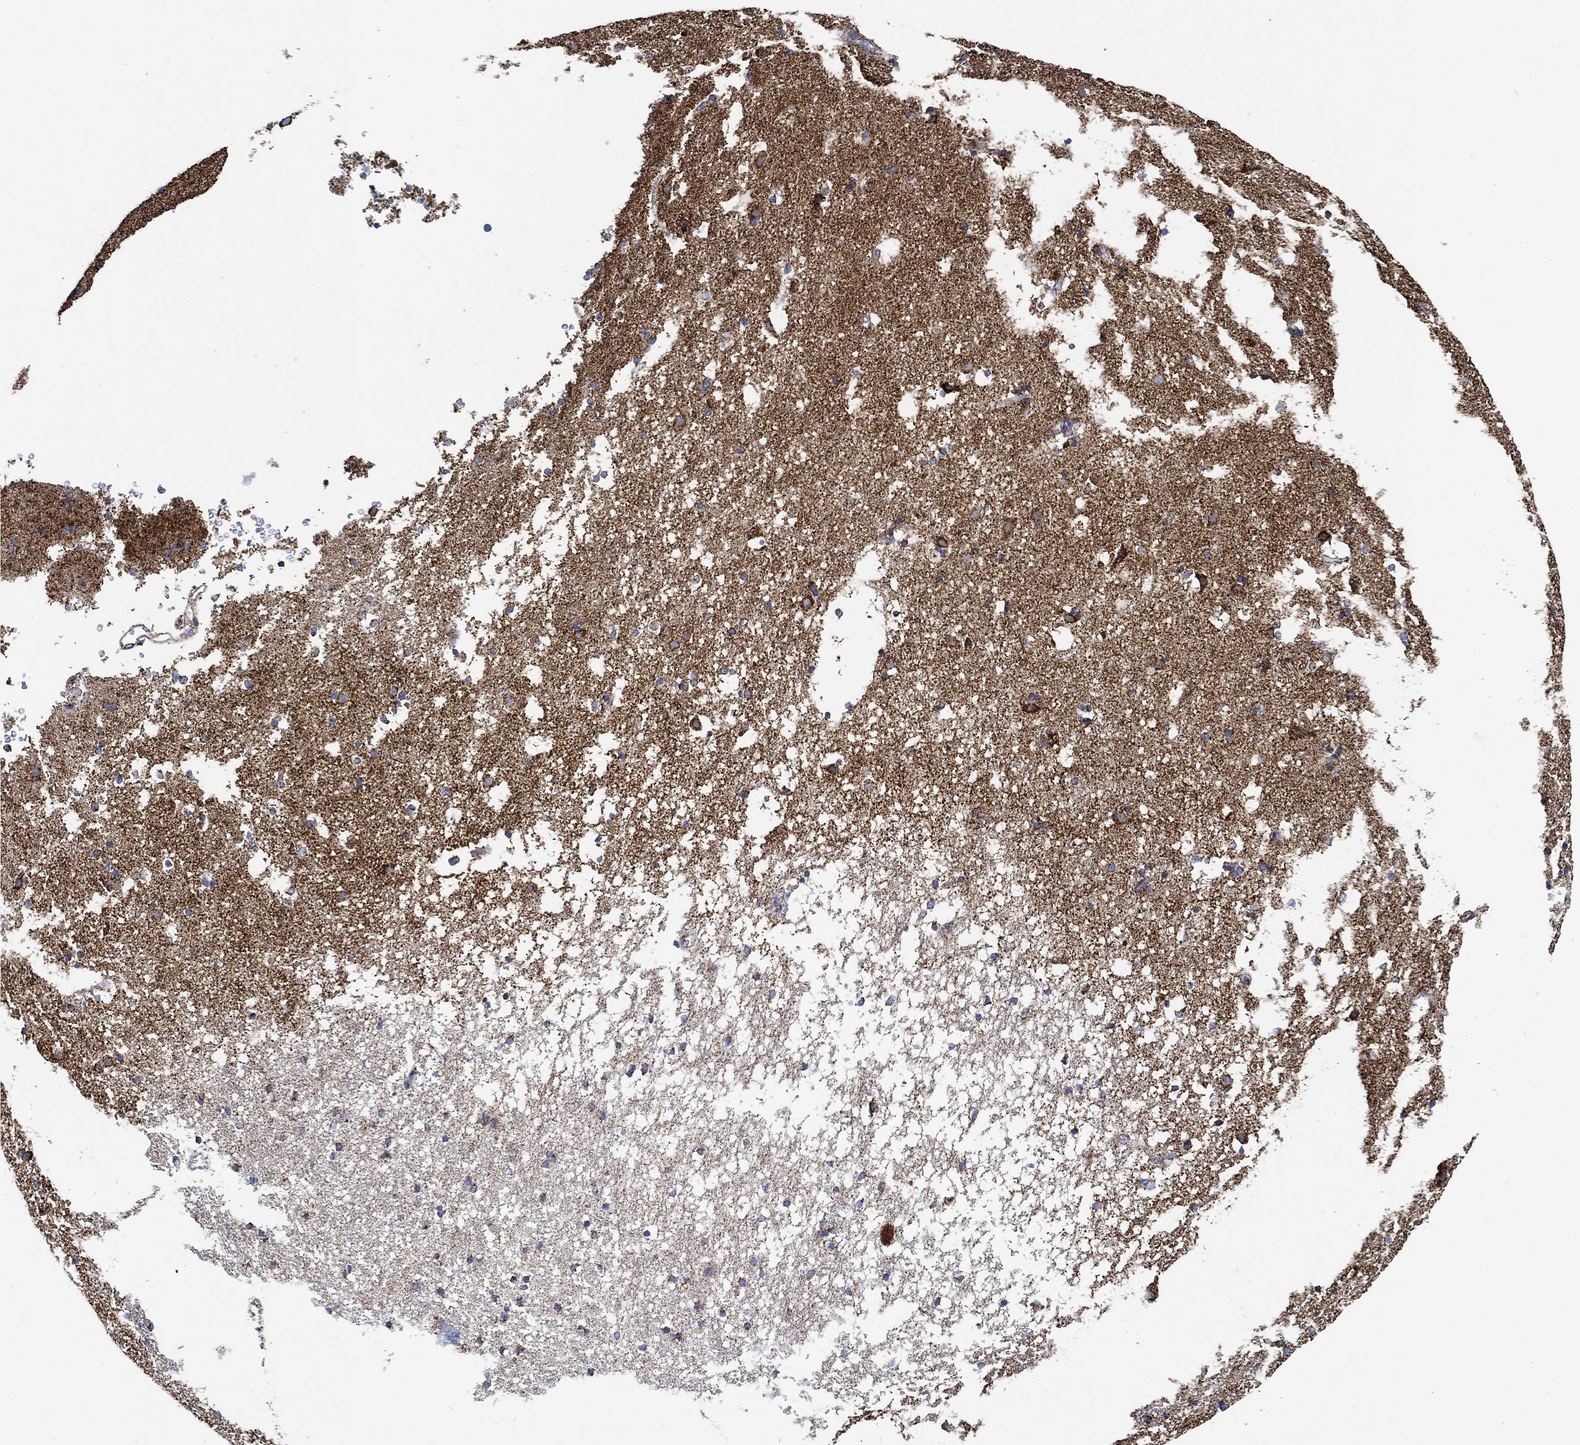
{"staining": {"intensity": "strong", "quantity": "<25%", "location": "cytoplasmic/membranous"}, "tissue": "caudate", "cell_type": "Glial cells", "image_type": "normal", "snomed": [{"axis": "morphology", "description": "Normal tissue, NOS"}, {"axis": "topography", "description": "Lateral ventricle wall"}], "caption": "The histopathology image shows staining of benign caudate, revealing strong cytoplasmic/membranous protein positivity (brown color) within glial cells. The staining was performed using DAB to visualize the protein expression in brown, while the nuclei were stained in blue with hematoxylin (Magnification: 20x).", "gene": "NDUFS3", "patient": {"sex": "female", "age": 71}}